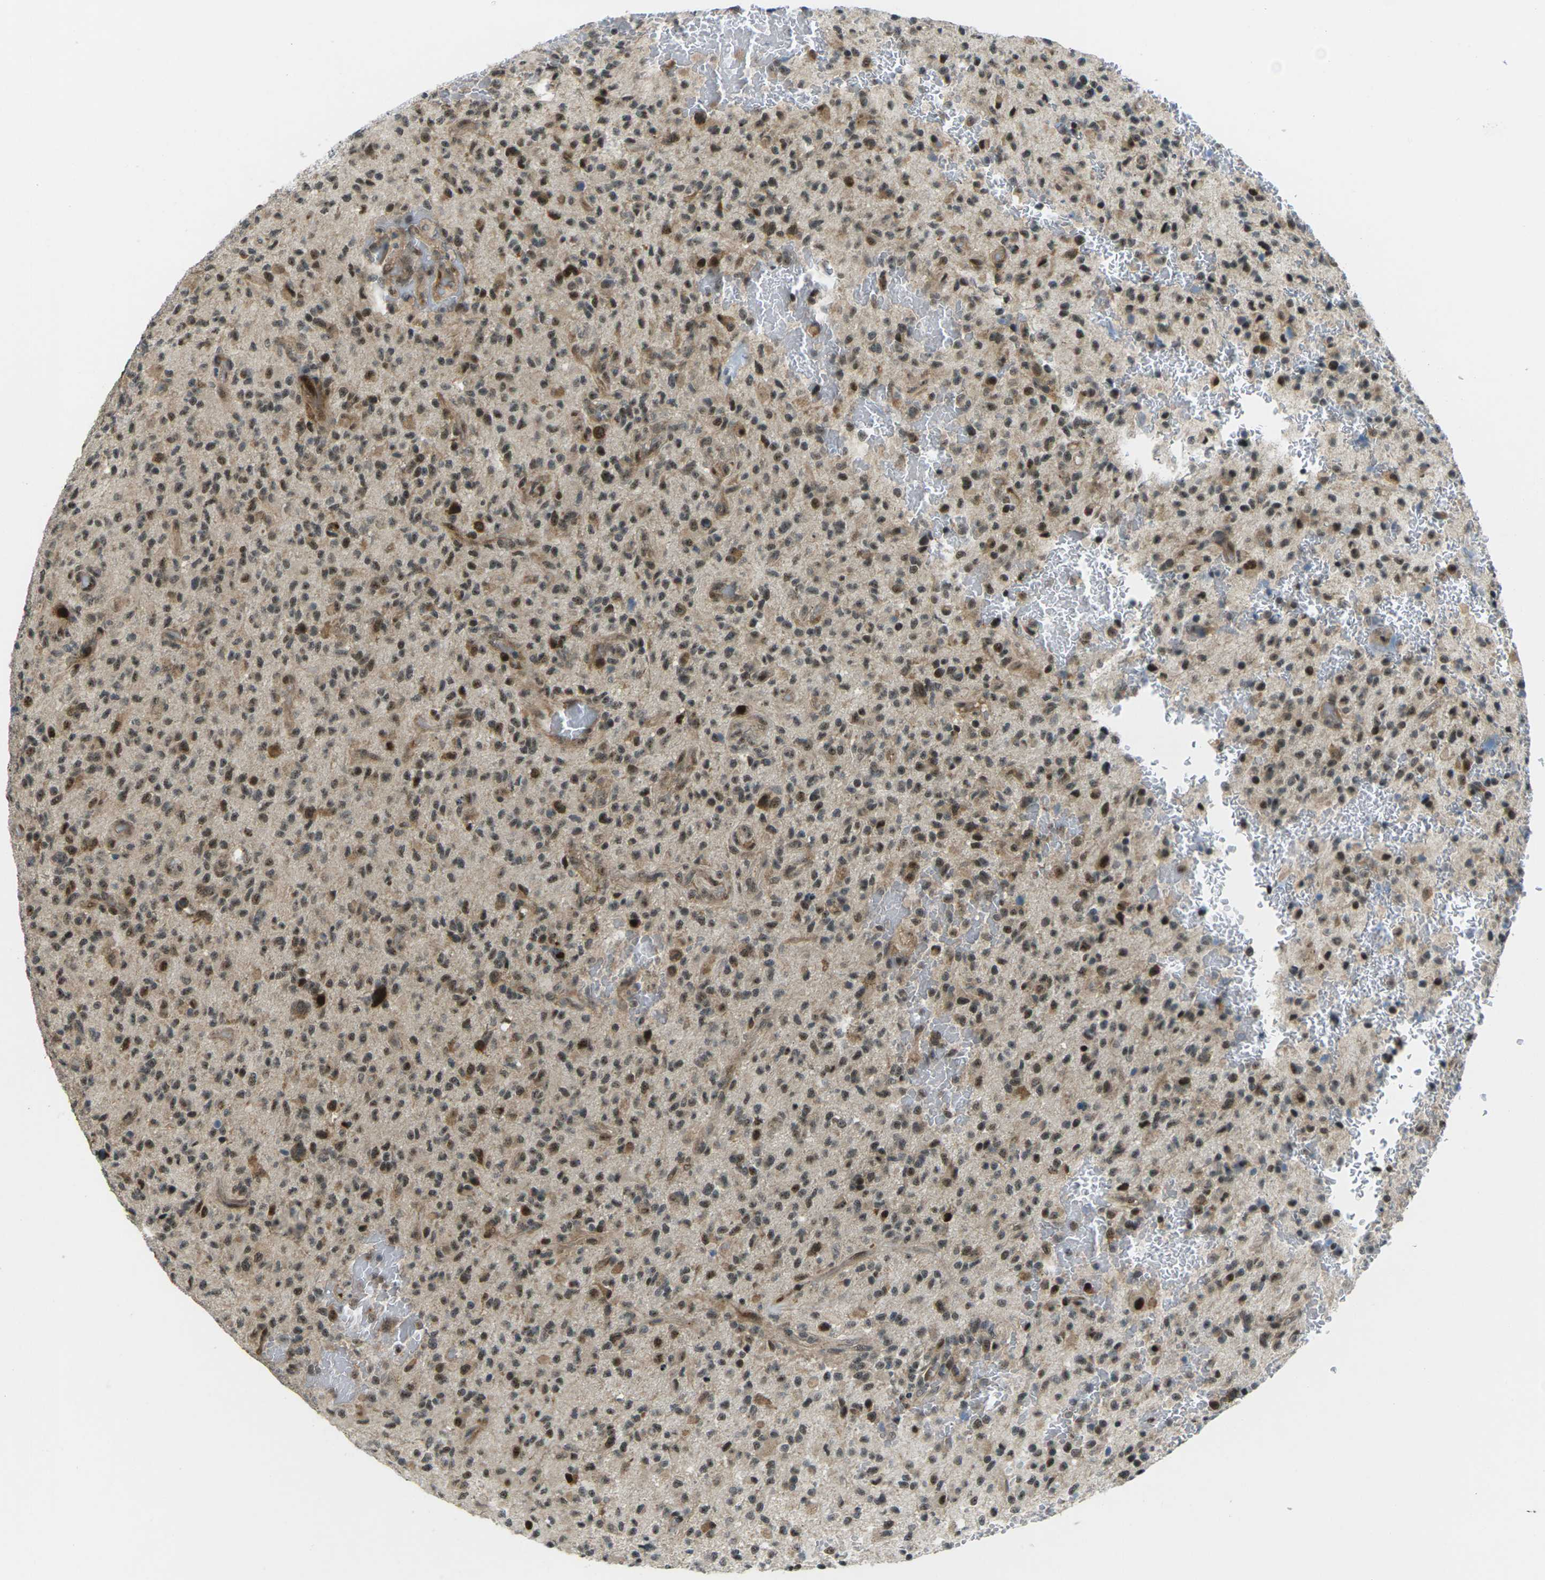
{"staining": {"intensity": "moderate", "quantity": ">75%", "location": "cytoplasmic/membranous,nuclear"}, "tissue": "glioma", "cell_type": "Tumor cells", "image_type": "cancer", "snomed": [{"axis": "morphology", "description": "Glioma, malignant, High grade"}, {"axis": "topography", "description": "Brain"}], "caption": "Brown immunohistochemical staining in malignant glioma (high-grade) shows moderate cytoplasmic/membranous and nuclear positivity in about >75% of tumor cells.", "gene": "UBE2S", "patient": {"sex": "male", "age": 71}}